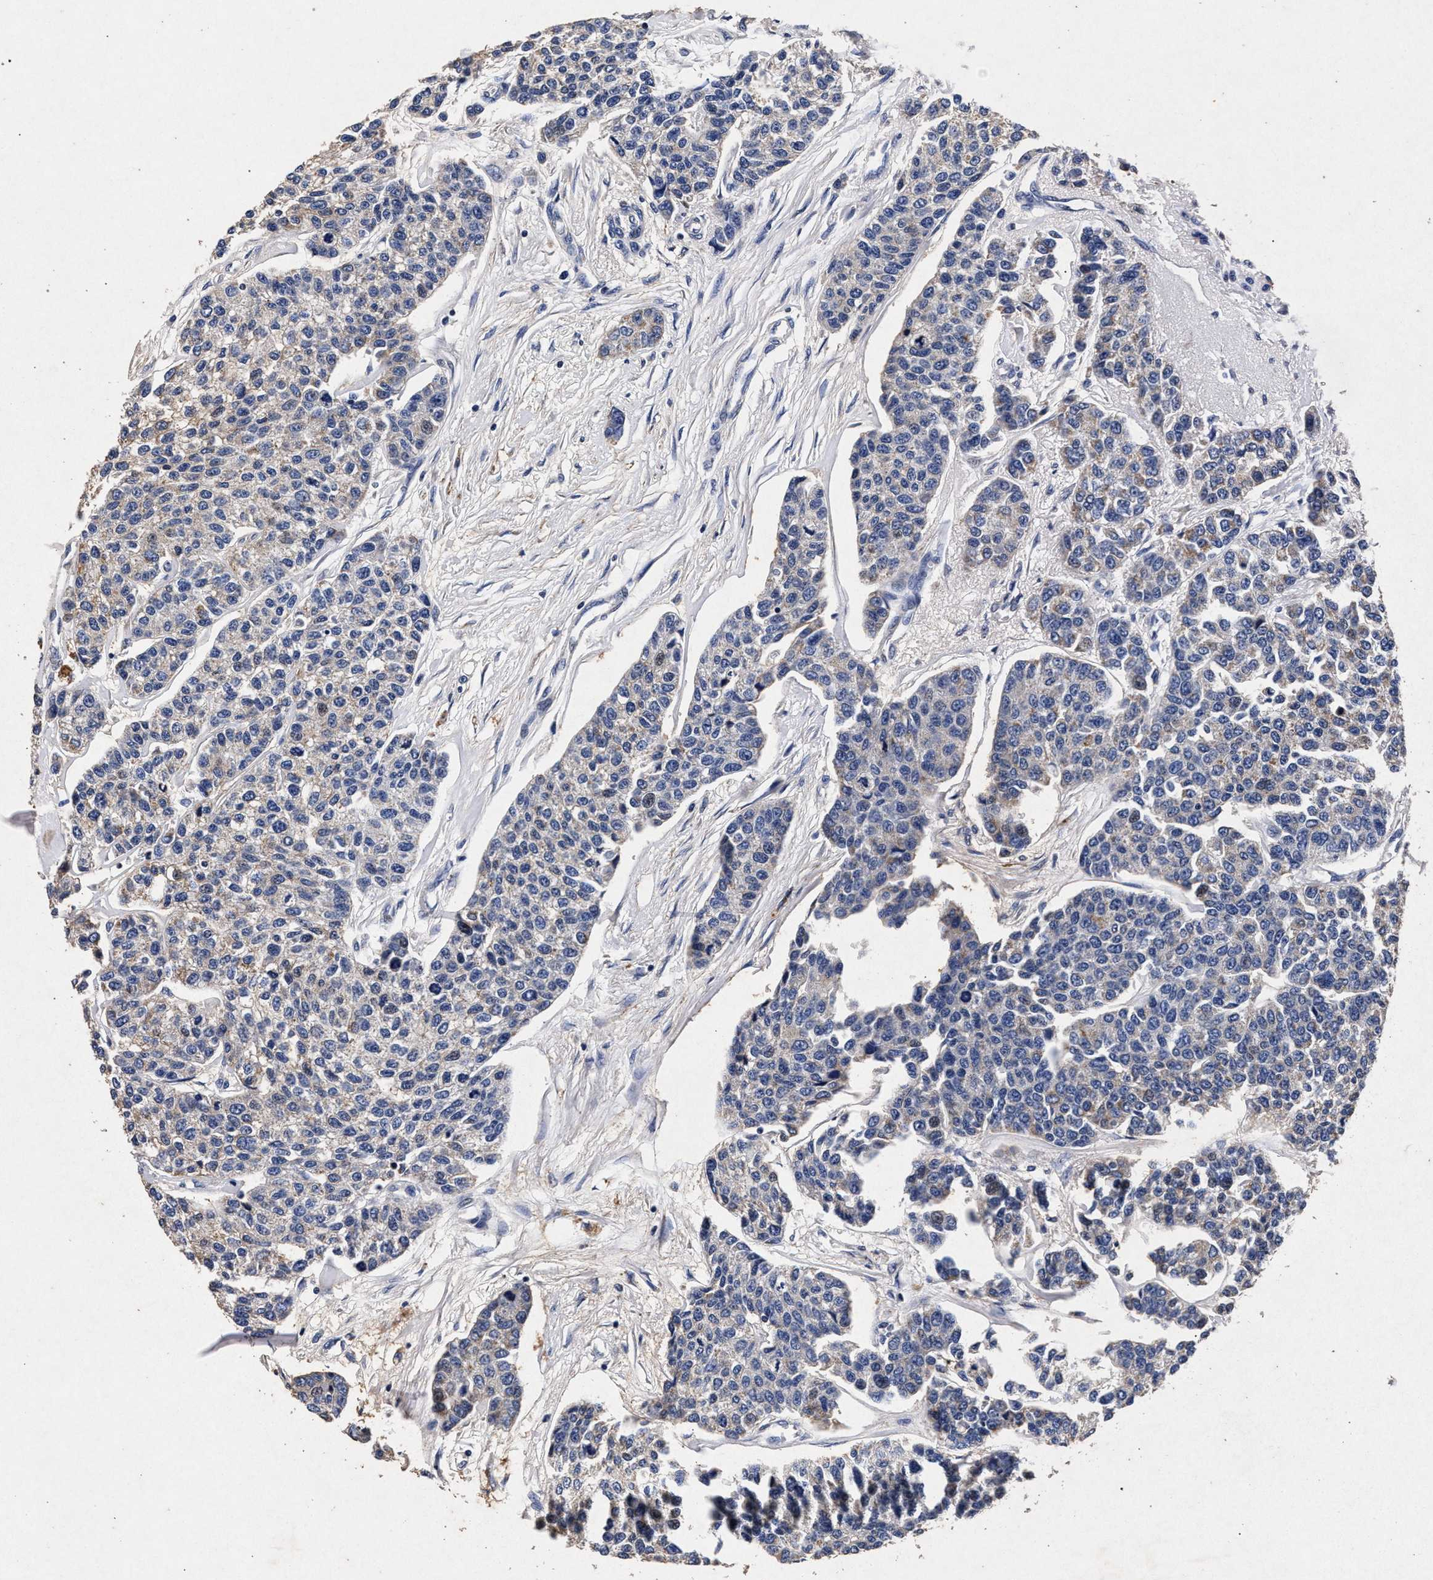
{"staining": {"intensity": "weak", "quantity": "<25%", "location": "cytoplasmic/membranous"}, "tissue": "breast cancer", "cell_type": "Tumor cells", "image_type": "cancer", "snomed": [{"axis": "morphology", "description": "Duct carcinoma"}, {"axis": "topography", "description": "Breast"}], "caption": "An IHC micrograph of breast cancer (invasive ductal carcinoma) is shown. There is no staining in tumor cells of breast cancer (invasive ductal carcinoma).", "gene": "ATP1A2", "patient": {"sex": "female", "age": 51}}